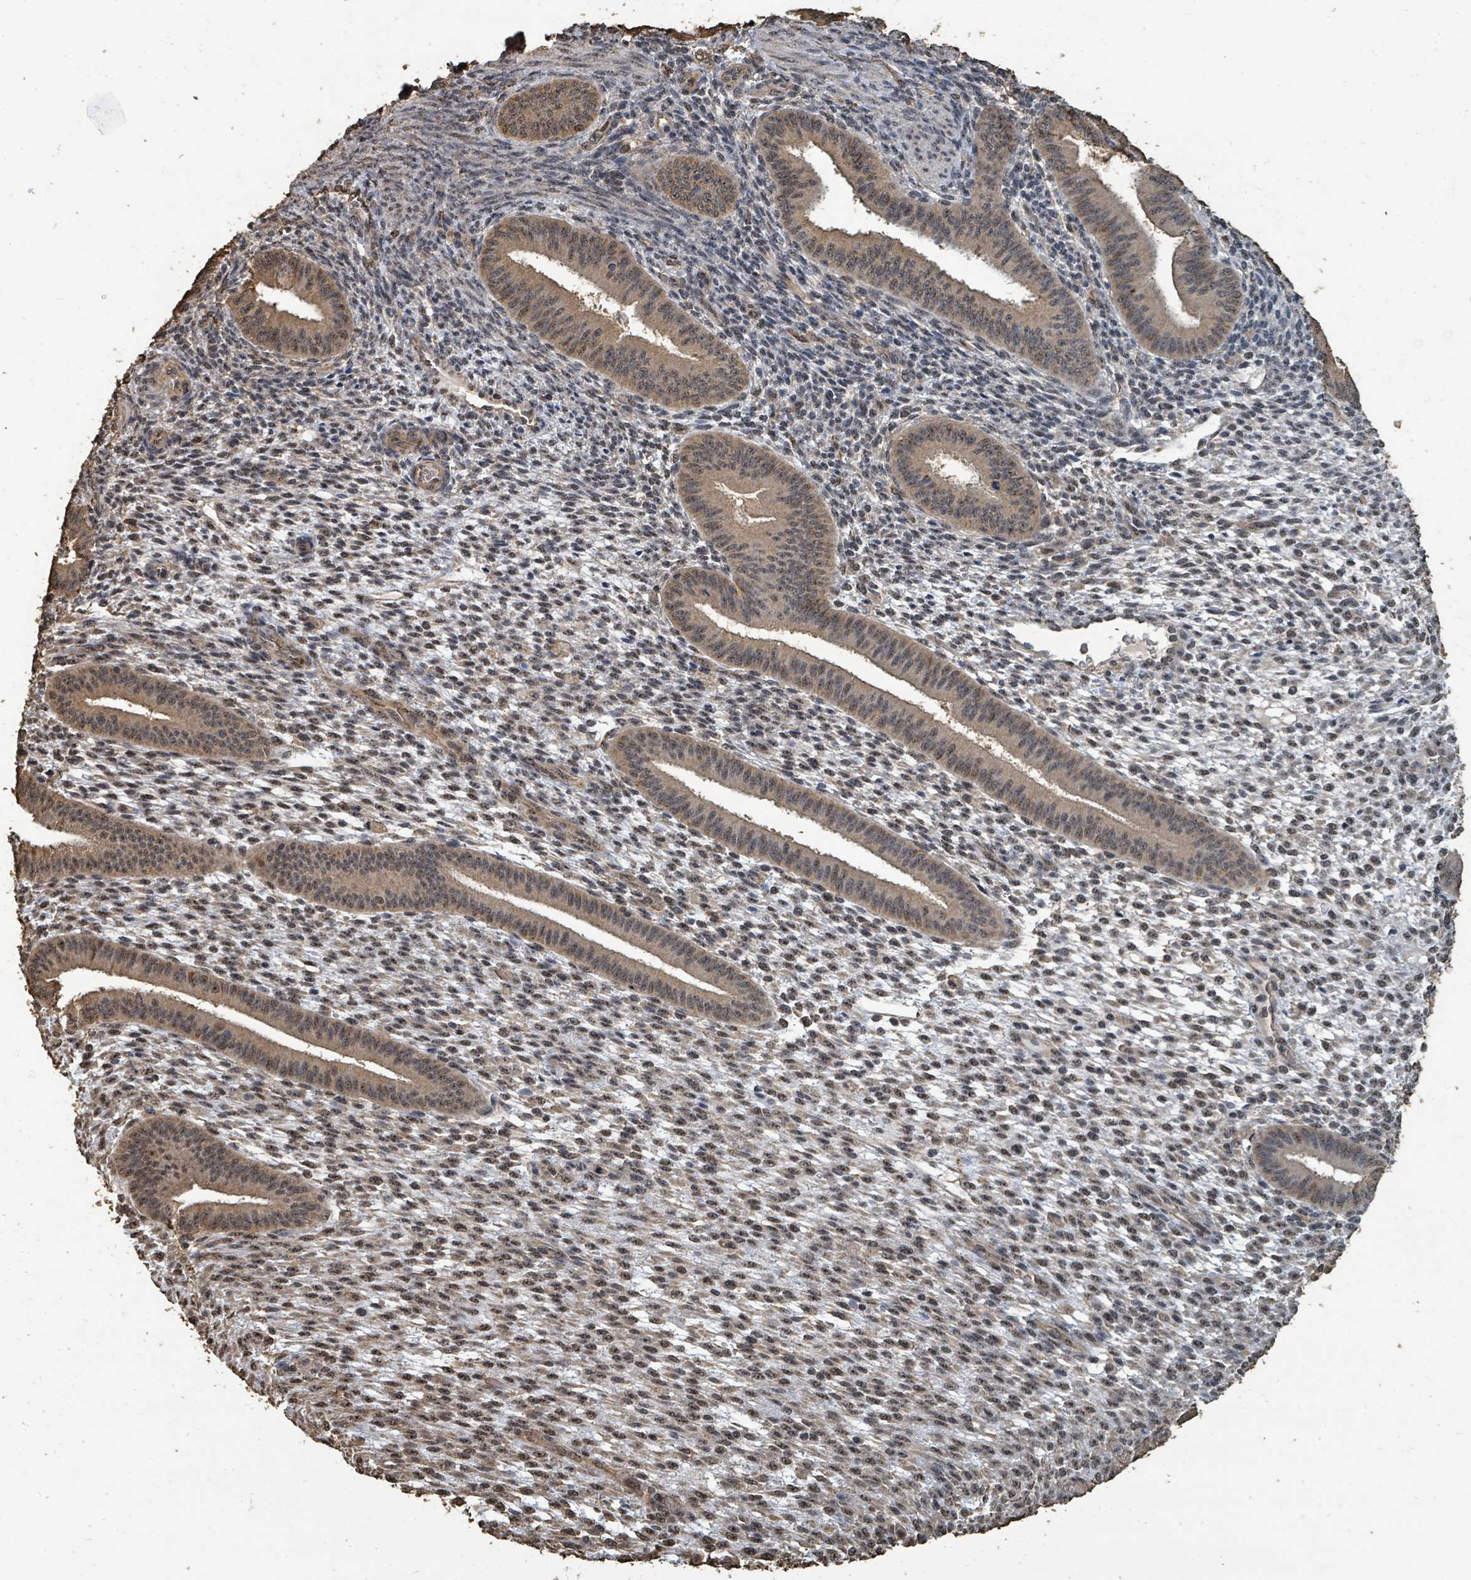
{"staining": {"intensity": "moderate", "quantity": "25%-75%", "location": "nuclear"}, "tissue": "endometrium", "cell_type": "Cells in endometrial stroma", "image_type": "normal", "snomed": [{"axis": "morphology", "description": "Normal tissue, NOS"}, {"axis": "topography", "description": "Endometrium"}], "caption": "Moderate nuclear positivity for a protein is seen in about 25%-75% of cells in endometrial stroma of benign endometrium using immunohistochemistry (IHC).", "gene": "C6orf52", "patient": {"sex": "female", "age": 36}}